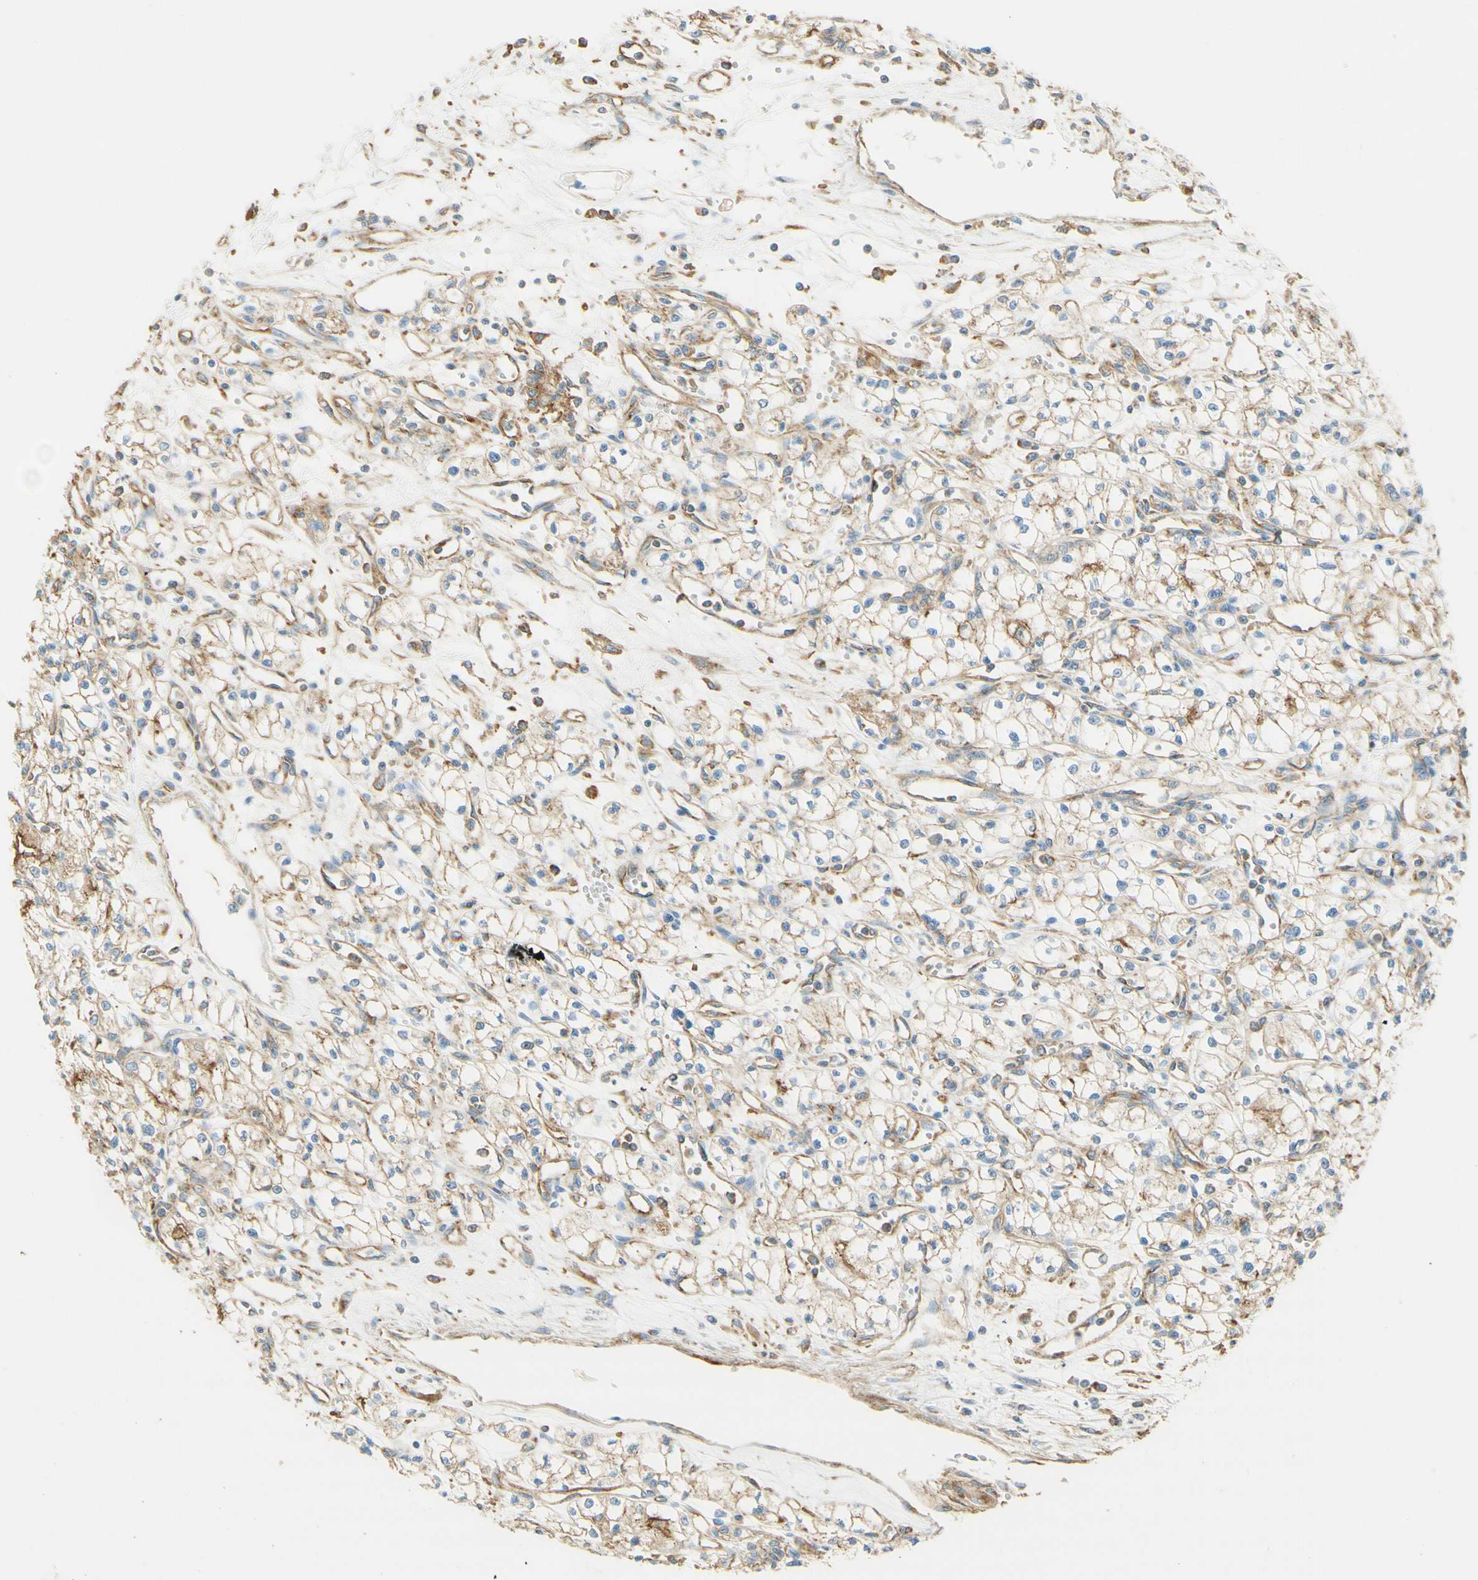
{"staining": {"intensity": "negative", "quantity": "none", "location": "none"}, "tissue": "renal cancer", "cell_type": "Tumor cells", "image_type": "cancer", "snomed": [{"axis": "morphology", "description": "Normal tissue, NOS"}, {"axis": "morphology", "description": "Adenocarcinoma, NOS"}, {"axis": "topography", "description": "Kidney"}], "caption": "There is no significant positivity in tumor cells of renal adenocarcinoma.", "gene": "CLTC", "patient": {"sex": "male", "age": 59}}